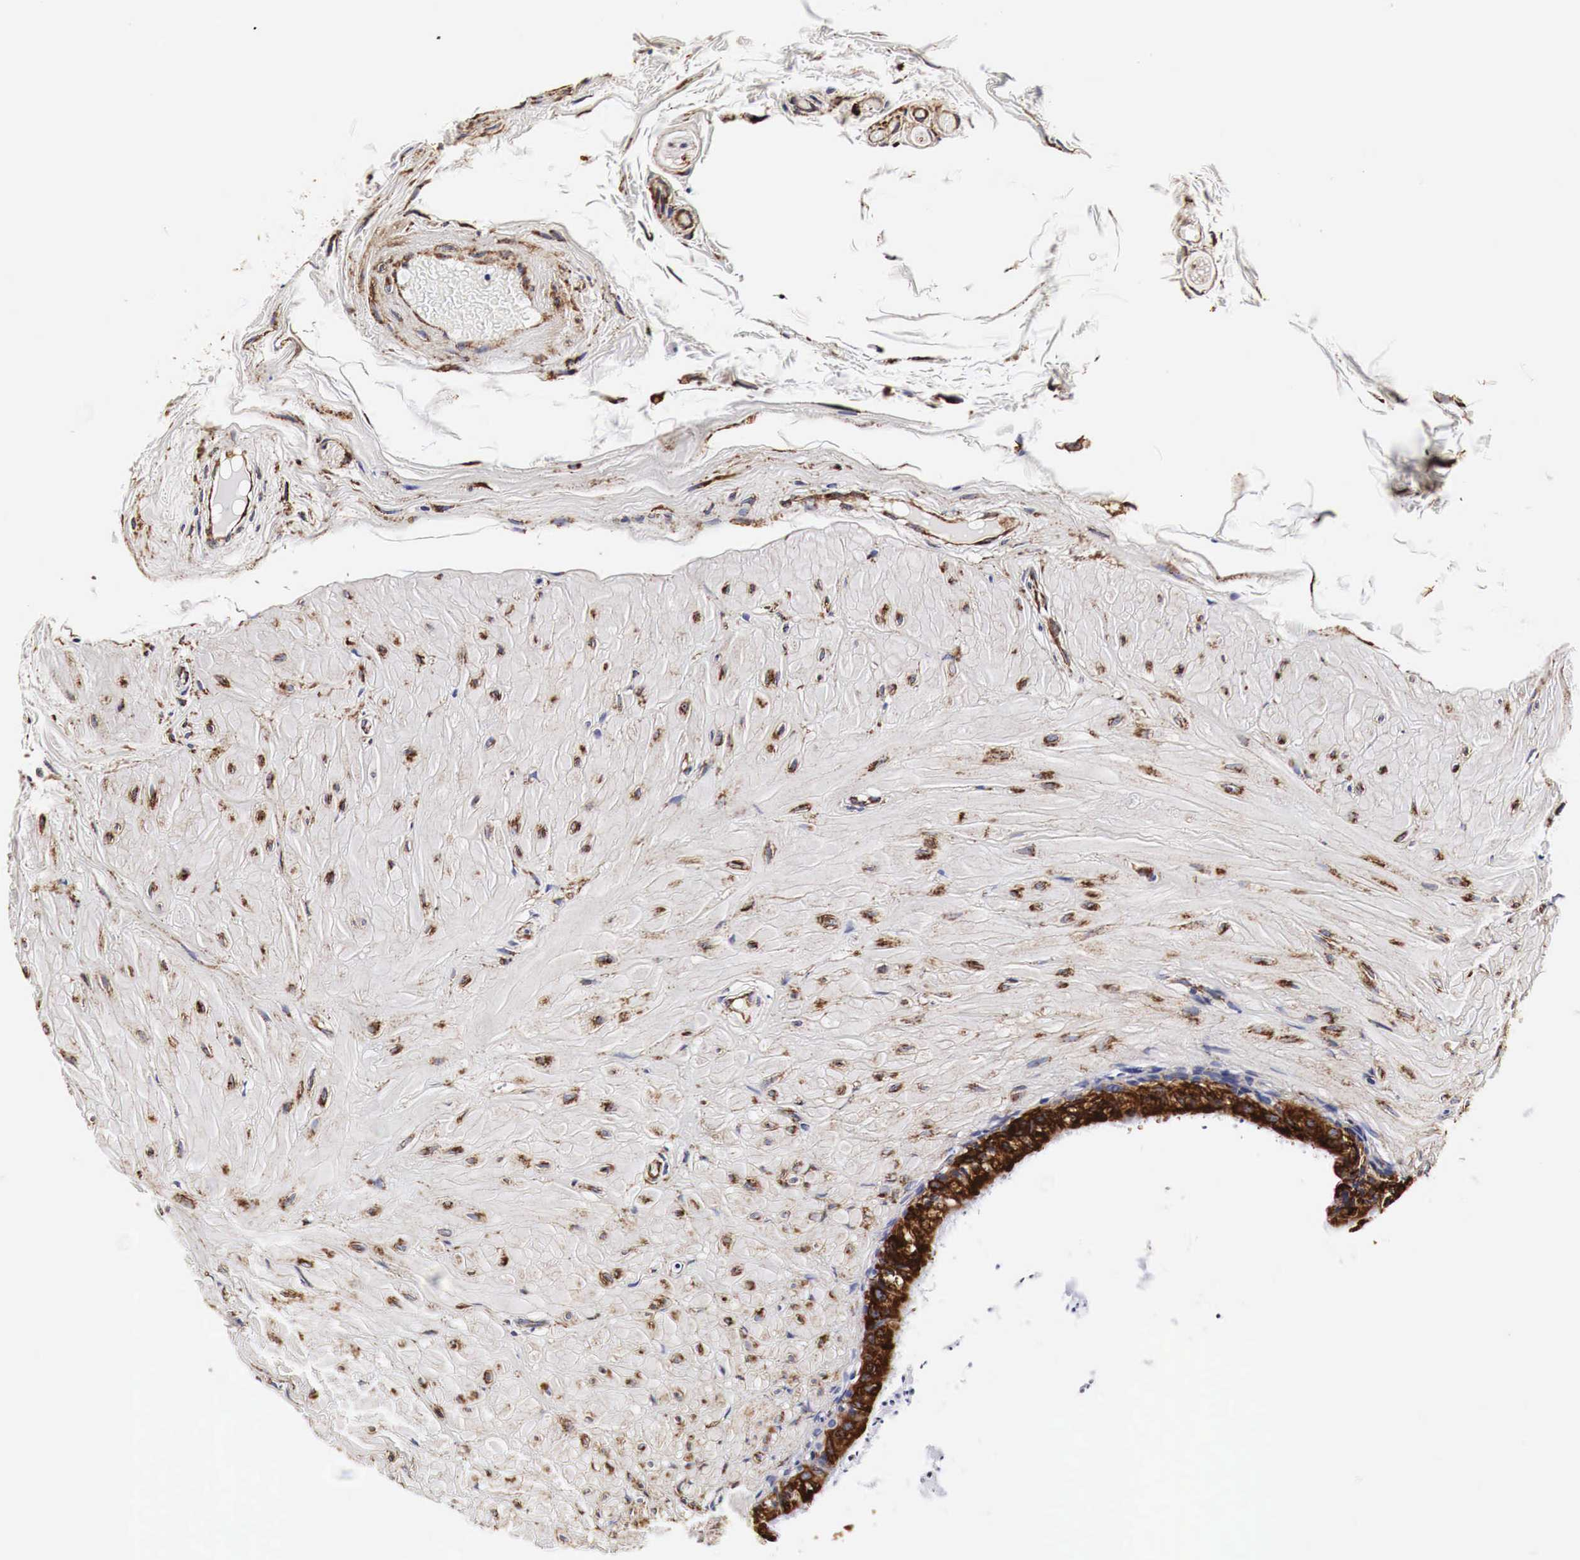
{"staining": {"intensity": "strong", "quantity": ">75%", "location": "cytoplasmic/membranous"}, "tissue": "epididymis", "cell_type": "Glandular cells", "image_type": "normal", "snomed": [{"axis": "morphology", "description": "Normal tissue, NOS"}, {"axis": "topography", "description": "Epididymis"}], "caption": "Immunohistochemical staining of normal human epididymis shows strong cytoplasmic/membranous protein positivity in approximately >75% of glandular cells.", "gene": "CKAP4", "patient": {"sex": "male", "age": 52}}